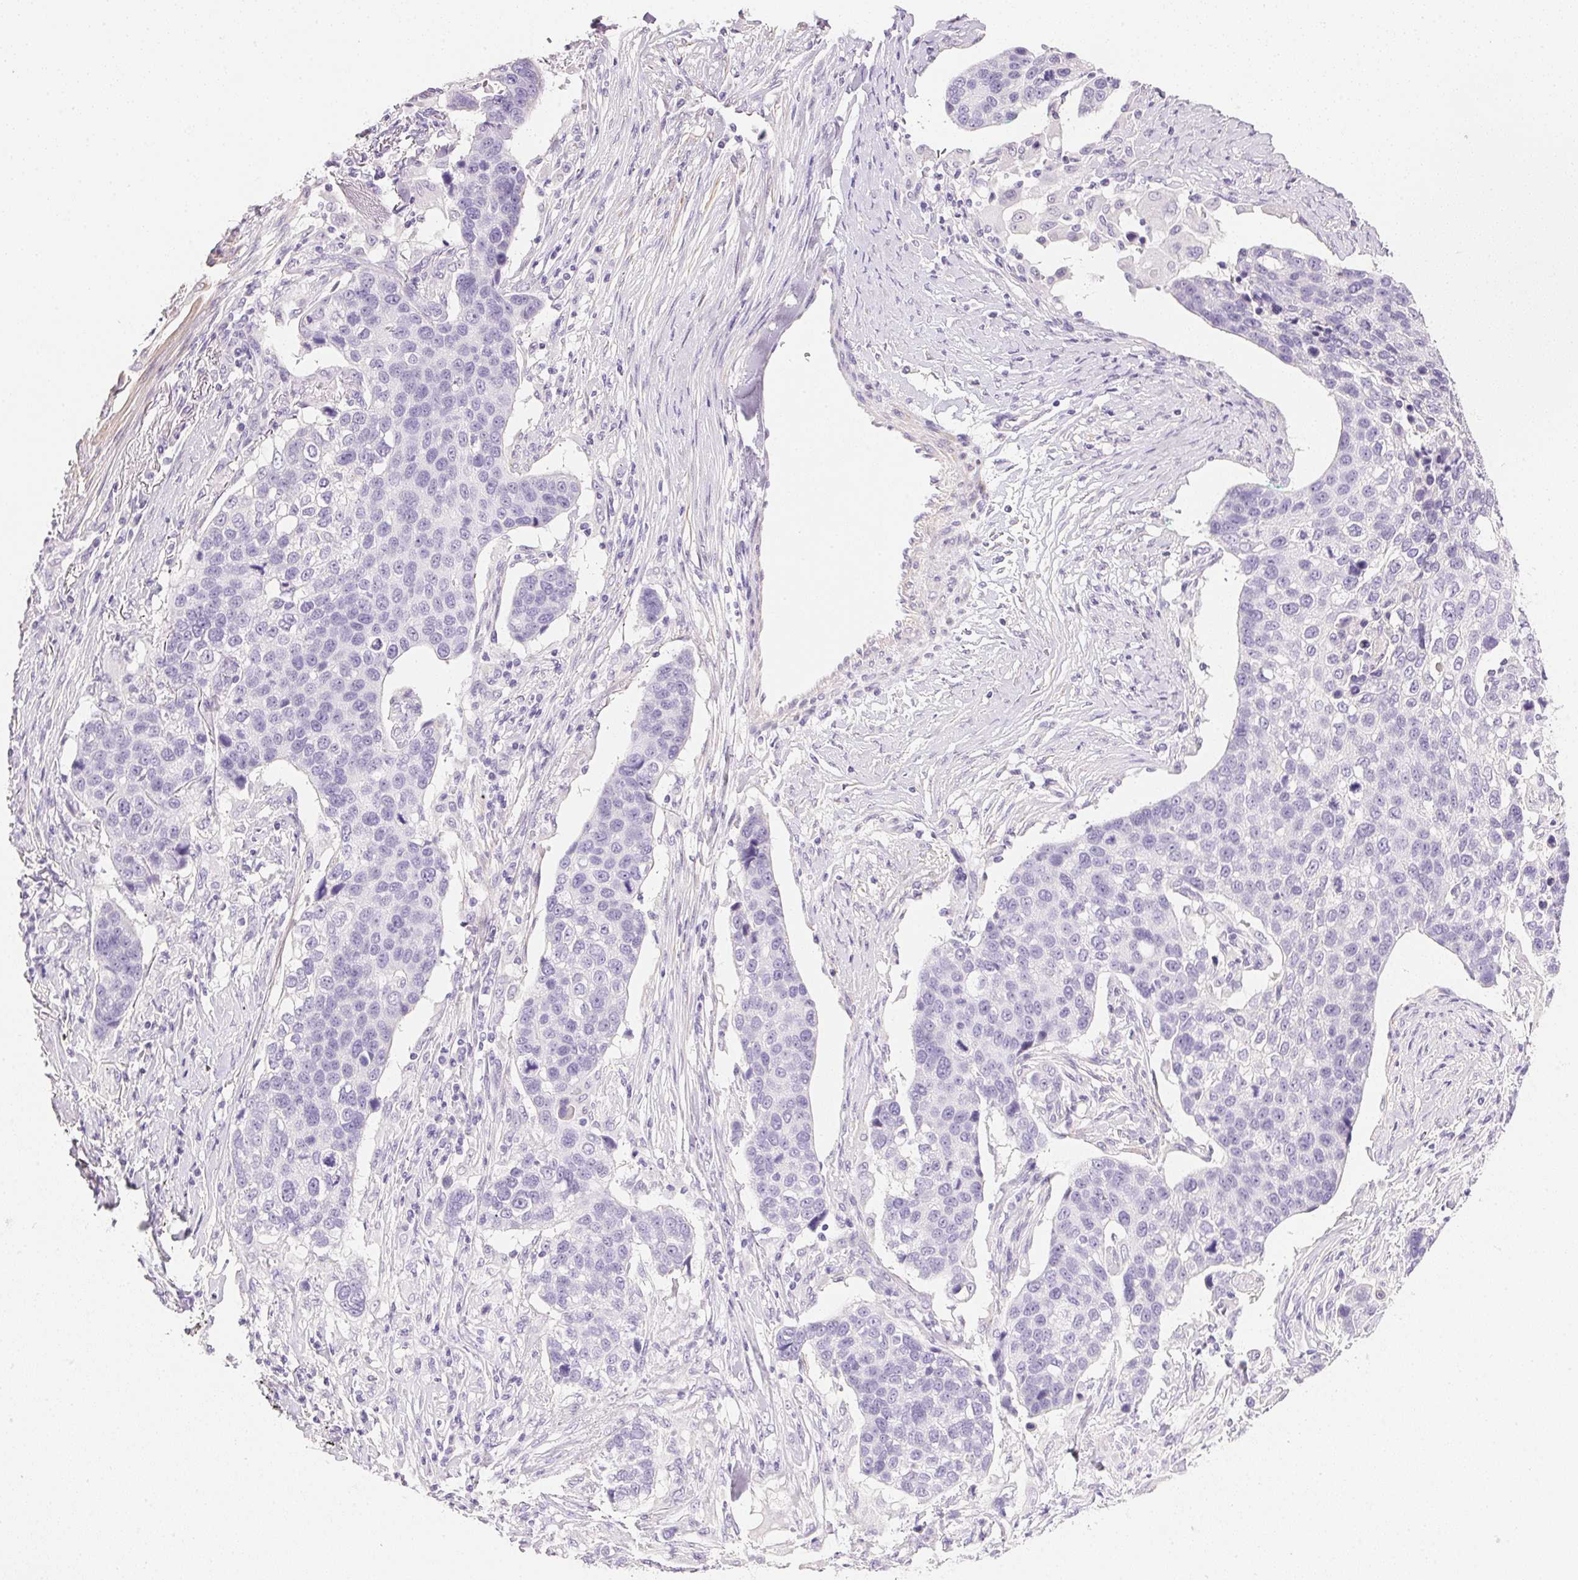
{"staining": {"intensity": "negative", "quantity": "none", "location": "none"}, "tissue": "lung cancer", "cell_type": "Tumor cells", "image_type": "cancer", "snomed": [{"axis": "morphology", "description": "Squamous cell carcinoma, NOS"}, {"axis": "topography", "description": "Lymph node"}, {"axis": "topography", "description": "Lung"}], "caption": "A histopathology image of human lung cancer is negative for staining in tumor cells.", "gene": "KCNE2", "patient": {"sex": "male", "age": 61}}